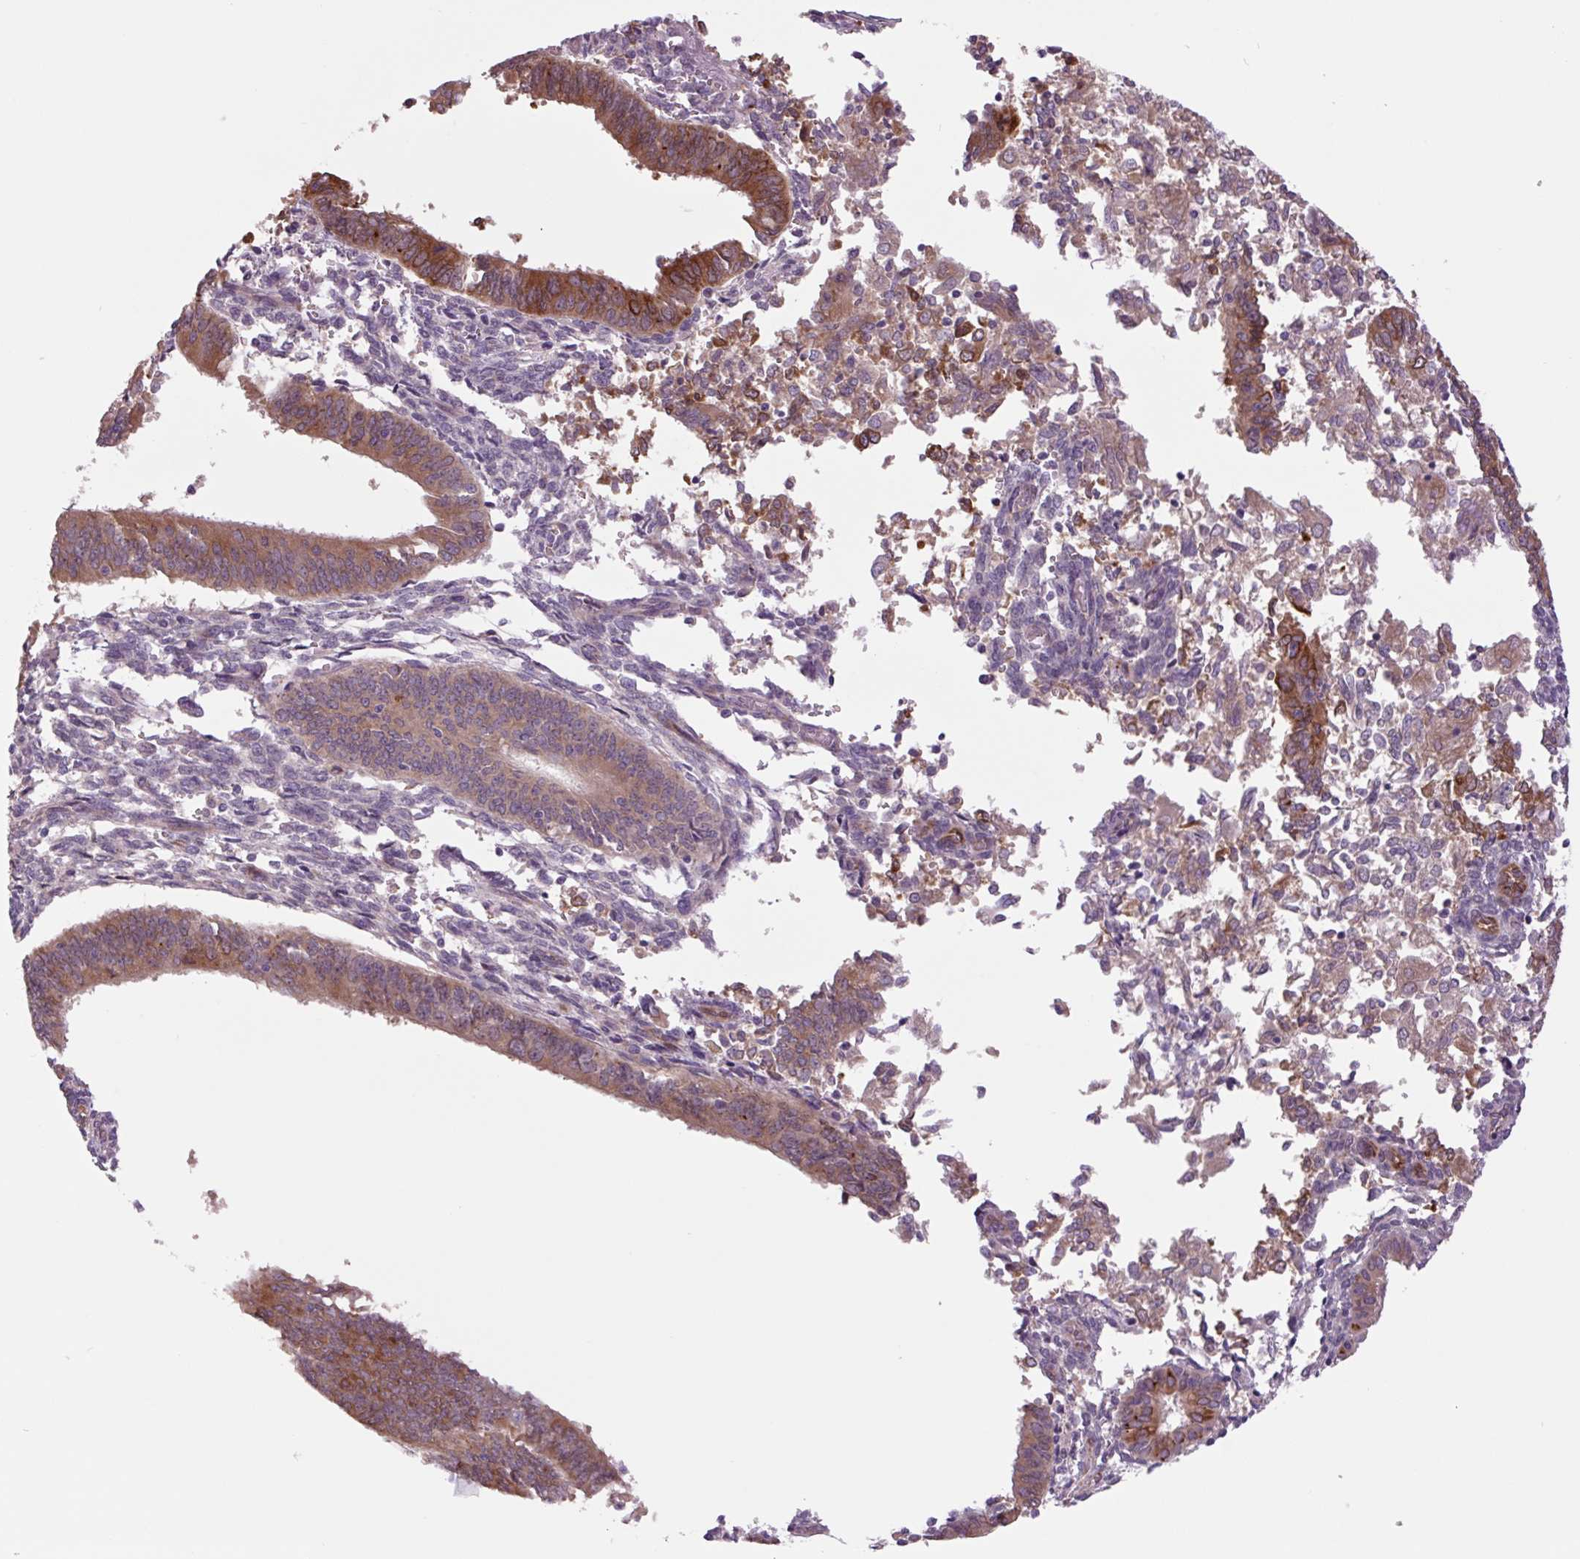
{"staining": {"intensity": "strong", "quantity": "25%-75%", "location": "cytoplasmic/membranous"}, "tissue": "endometrial cancer", "cell_type": "Tumor cells", "image_type": "cancer", "snomed": [{"axis": "morphology", "description": "Adenocarcinoma, NOS"}, {"axis": "topography", "description": "Endometrium"}], "caption": "Endometrial adenocarcinoma stained for a protein reveals strong cytoplasmic/membranous positivity in tumor cells.", "gene": "PLA2G4A", "patient": {"sex": "female", "age": 50}}